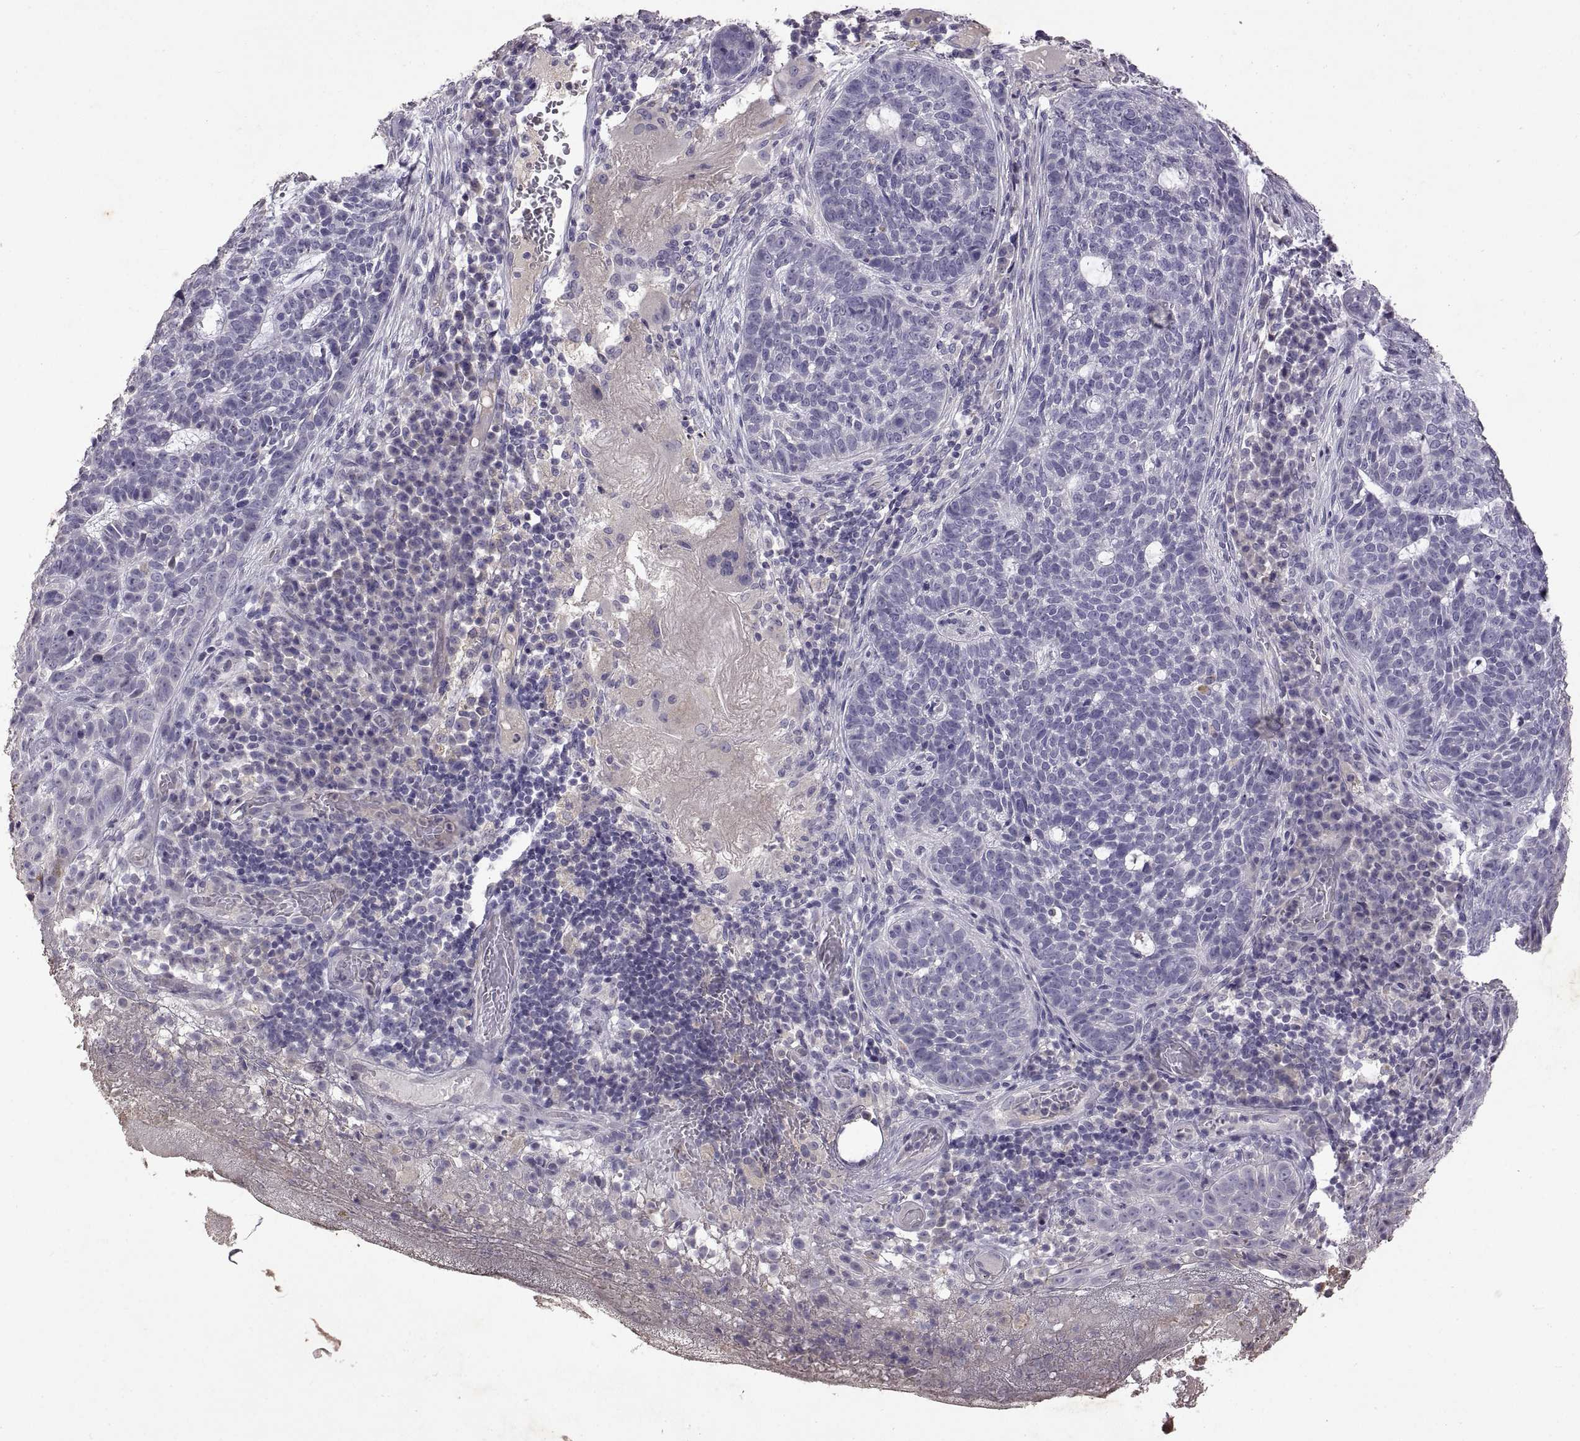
{"staining": {"intensity": "negative", "quantity": "none", "location": "none"}, "tissue": "skin cancer", "cell_type": "Tumor cells", "image_type": "cancer", "snomed": [{"axis": "morphology", "description": "Basal cell carcinoma"}, {"axis": "topography", "description": "Skin"}], "caption": "High magnification brightfield microscopy of basal cell carcinoma (skin) stained with DAB (3,3'-diaminobenzidine) (brown) and counterstained with hematoxylin (blue): tumor cells show no significant positivity.", "gene": "DEFB136", "patient": {"sex": "female", "age": 69}}